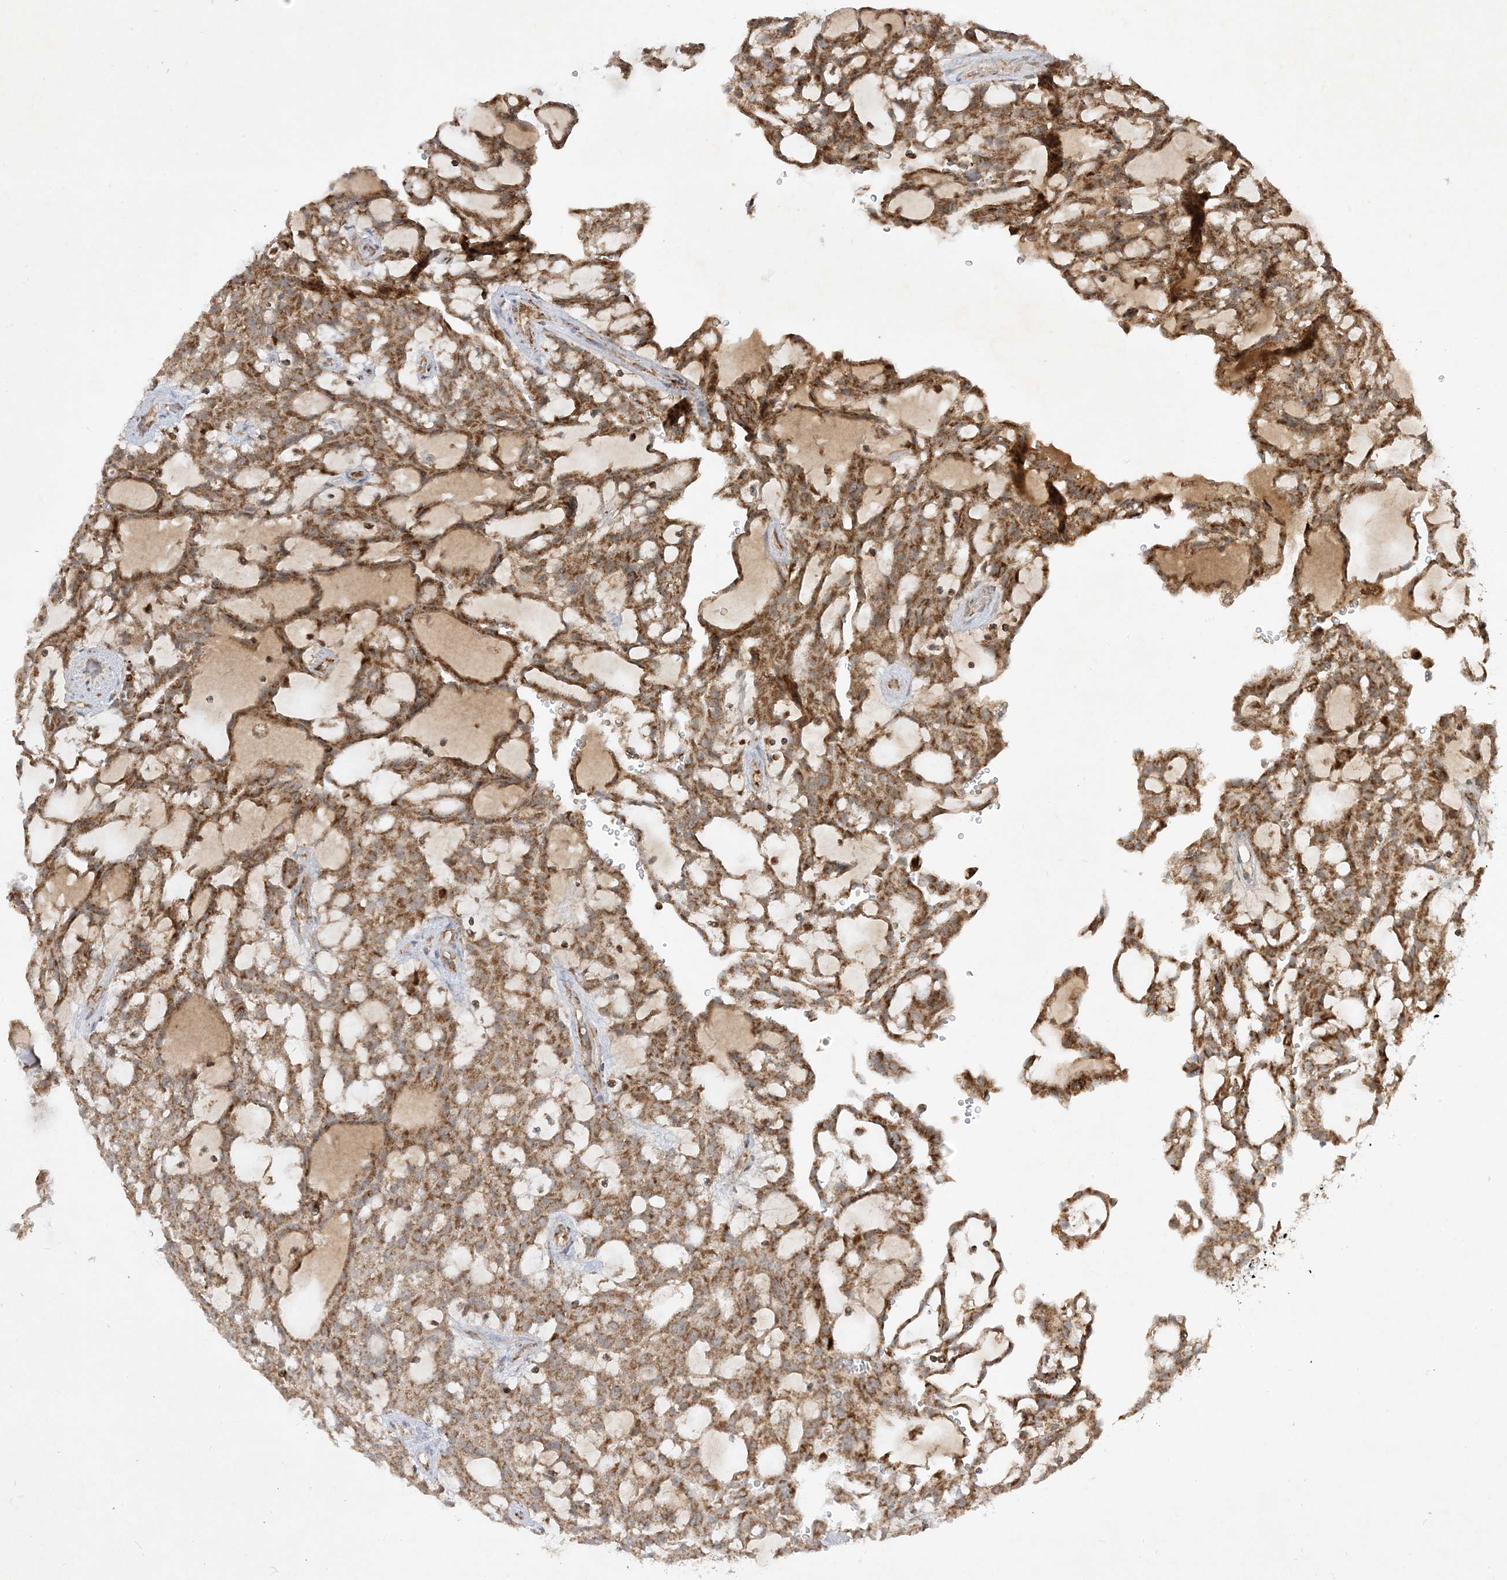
{"staining": {"intensity": "moderate", "quantity": ">75%", "location": "cytoplasmic/membranous"}, "tissue": "renal cancer", "cell_type": "Tumor cells", "image_type": "cancer", "snomed": [{"axis": "morphology", "description": "Adenocarcinoma, NOS"}, {"axis": "topography", "description": "Kidney"}], "caption": "Immunohistochemistry image of renal adenocarcinoma stained for a protein (brown), which shows medium levels of moderate cytoplasmic/membranous staining in approximately >75% of tumor cells.", "gene": "NDUFAF3", "patient": {"sex": "male", "age": 63}}